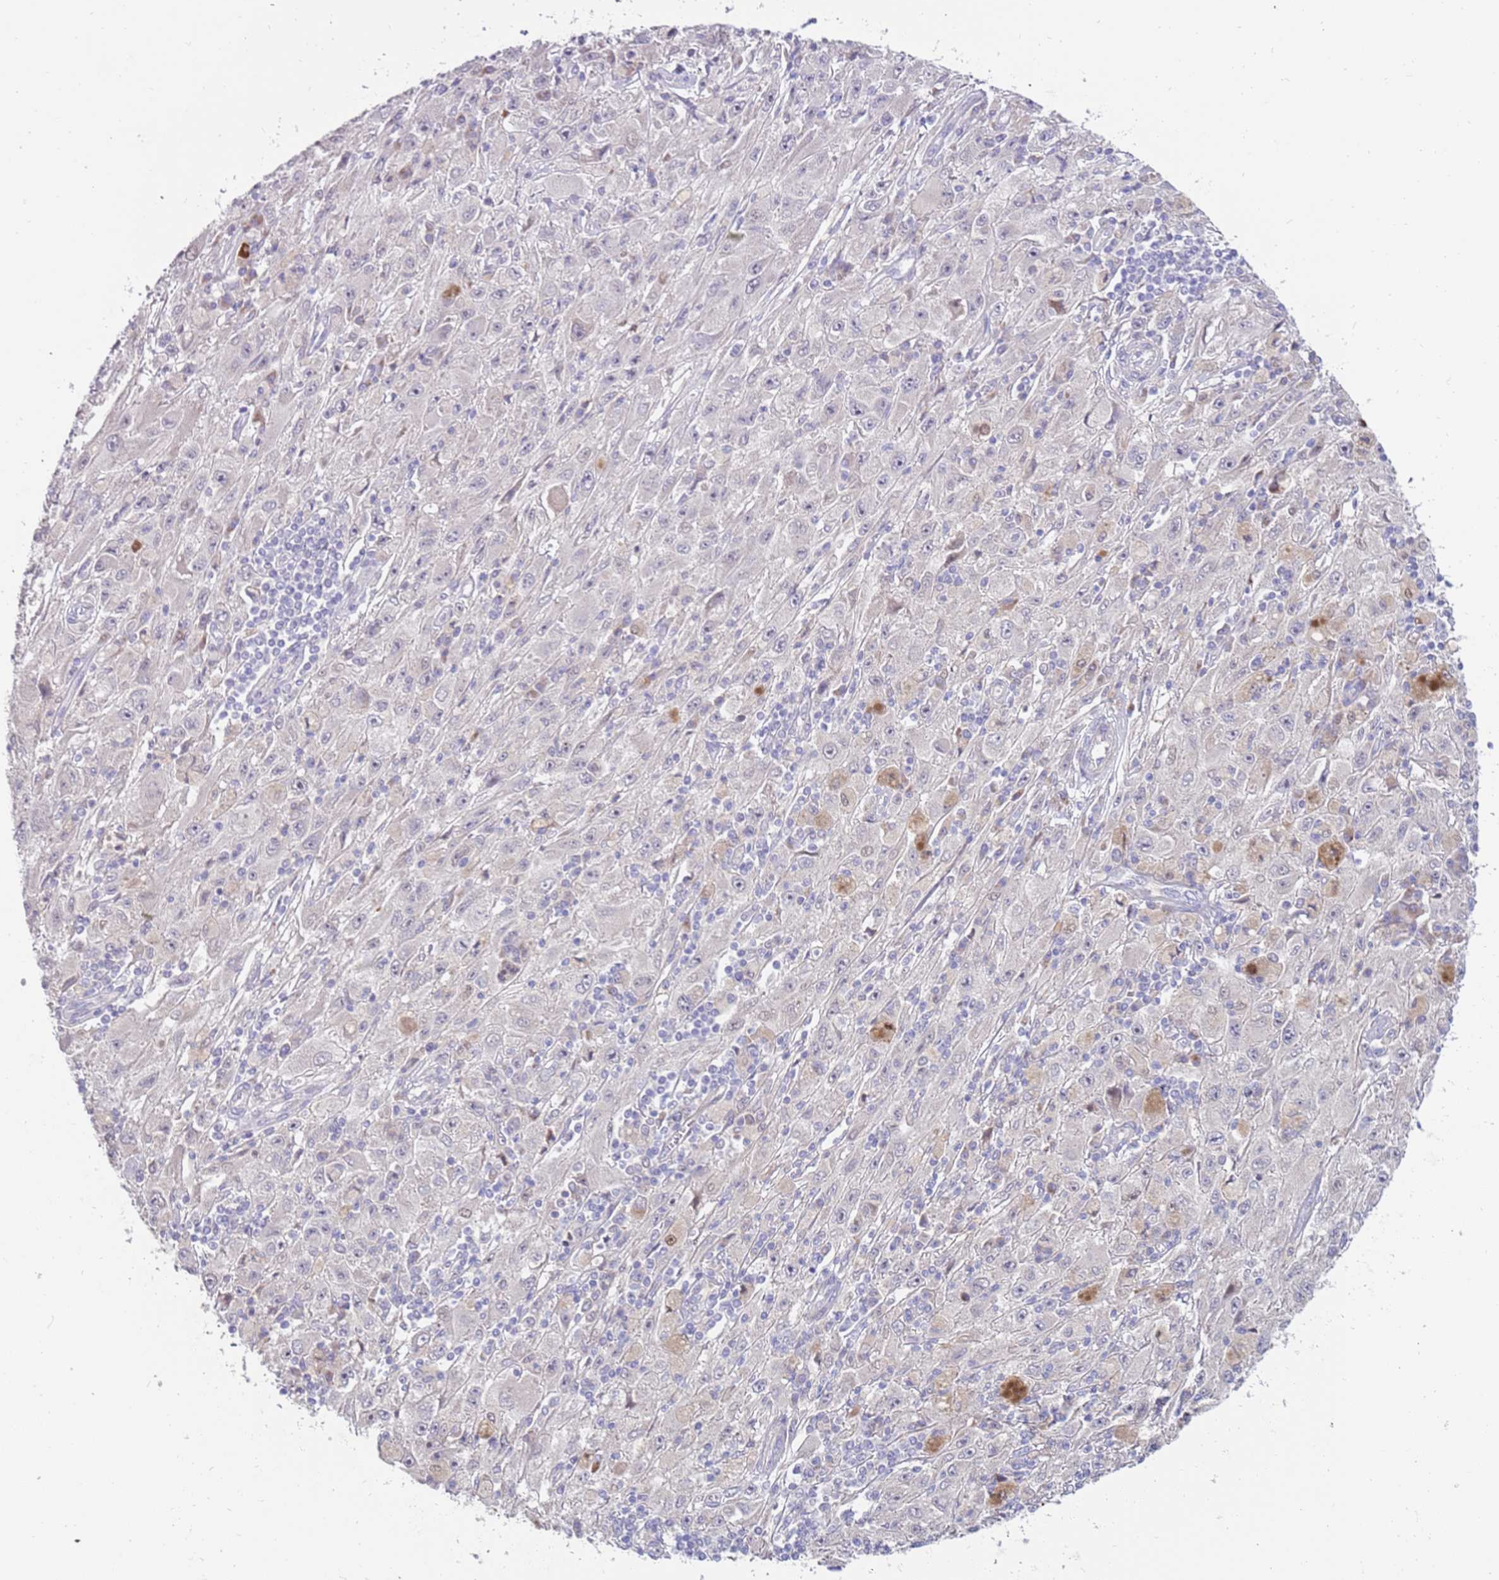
{"staining": {"intensity": "negative", "quantity": "none", "location": "none"}, "tissue": "melanoma", "cell_type": "Tumor cells", "image_type": "cancer", "snomed": [{"axis": "morphology", "description": "Malignant melanoma, Metastatic site"}, {"axis": "topography", "description": "Skin"}], "caption": "Melanoma stained for a protein using IHC reveals no staining tumor cells.", "gene": "ZNF746", "patient": {"sex": "male", "age": 53}}